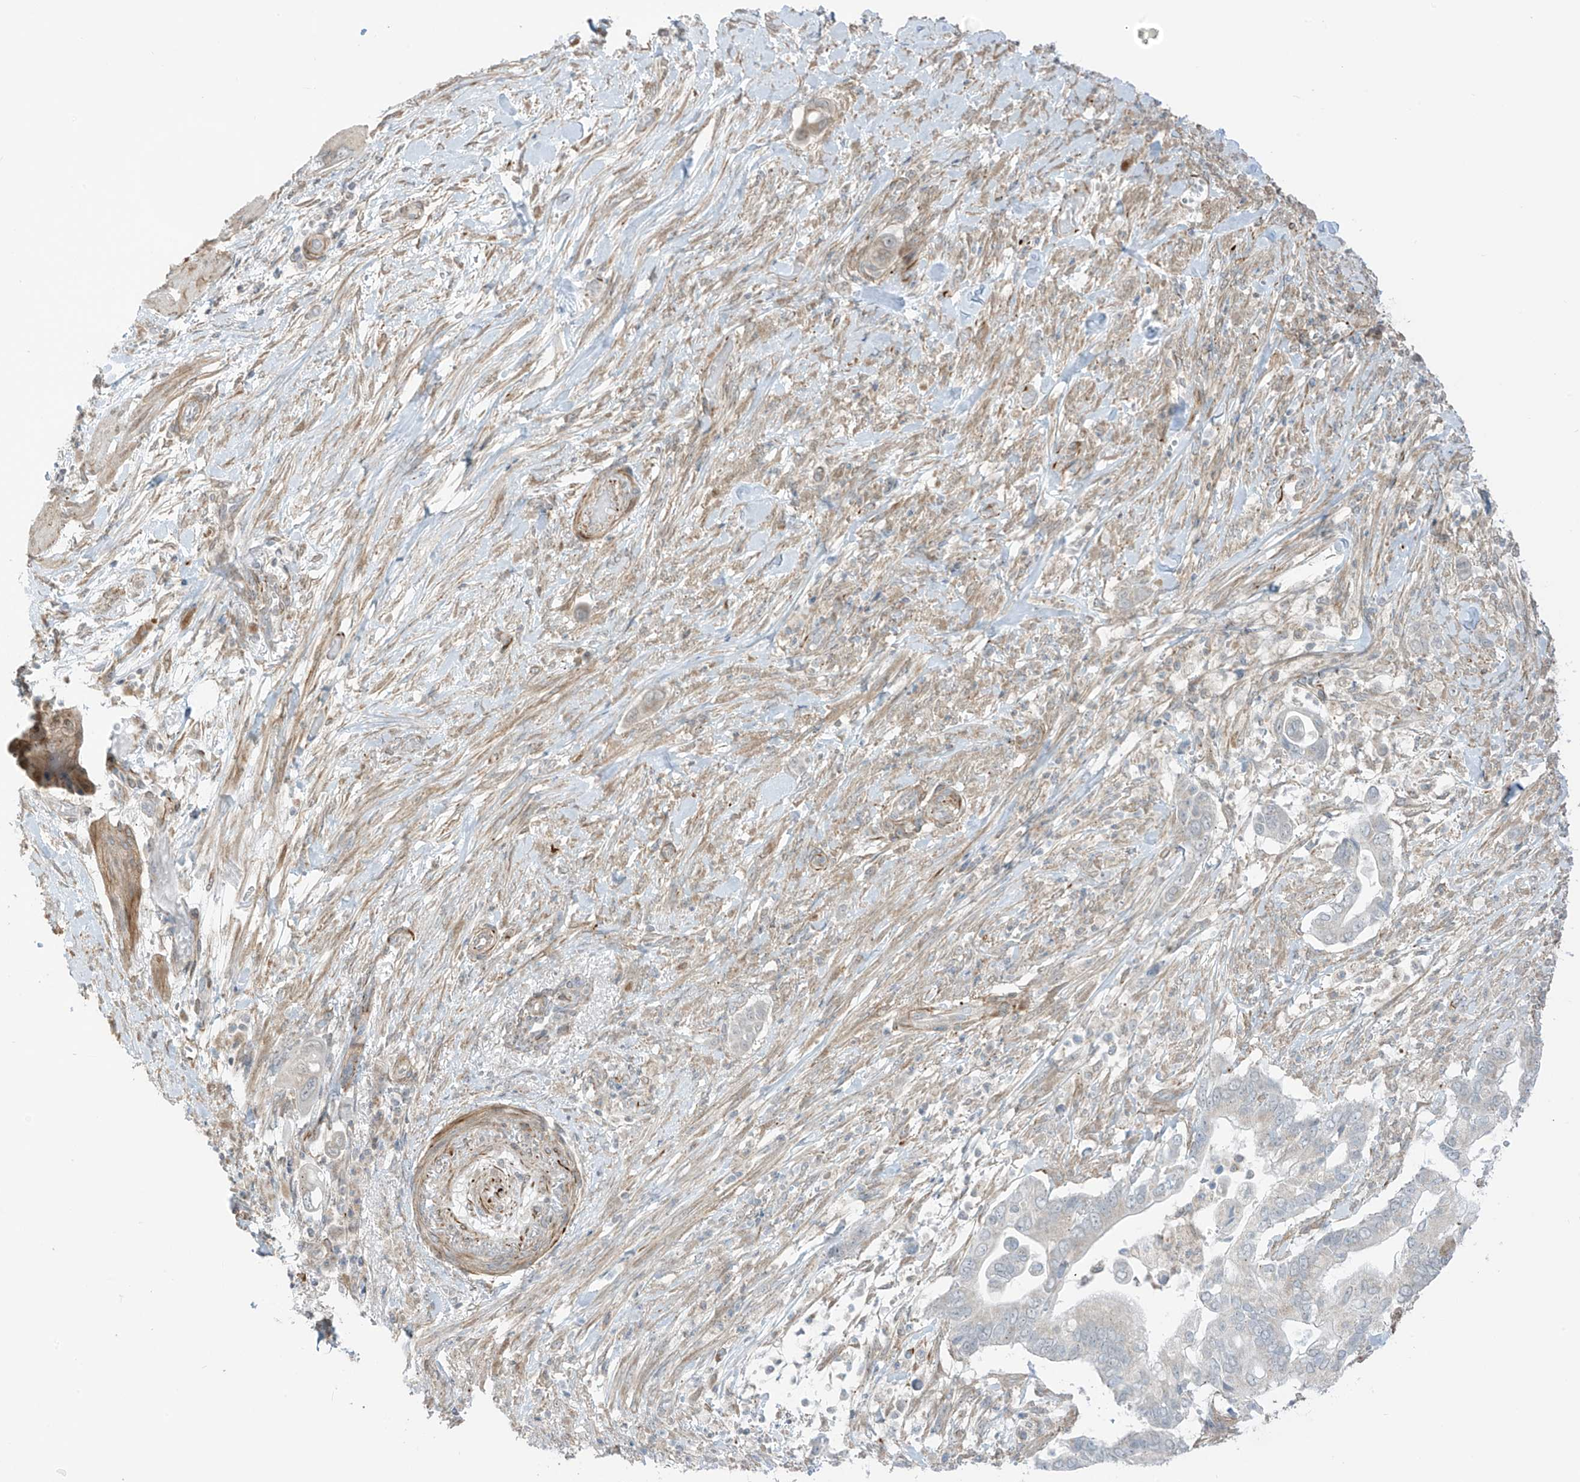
{"staining": {"intensity": "negative", "quantity": "none", "location": "none"}, "tissue": "pancreatic cancer", "cell_type": "Tumor cells", "image_type": "cancer", "snomed": [{"axis": "morphology", "description": "Adenocarcinoma, NOS"}, {"axis": "topography", "description": "Pancreas"}], "caption": "High magnification brightfield microscopy of adenocarcinoma (pancreatic) stained with DAB (brown) and counterstained with hematoxylin (blue): tumor cells show no significant expression.", "gene": "HS6ST2", "patient": {"sex": "male", "age": 68}}